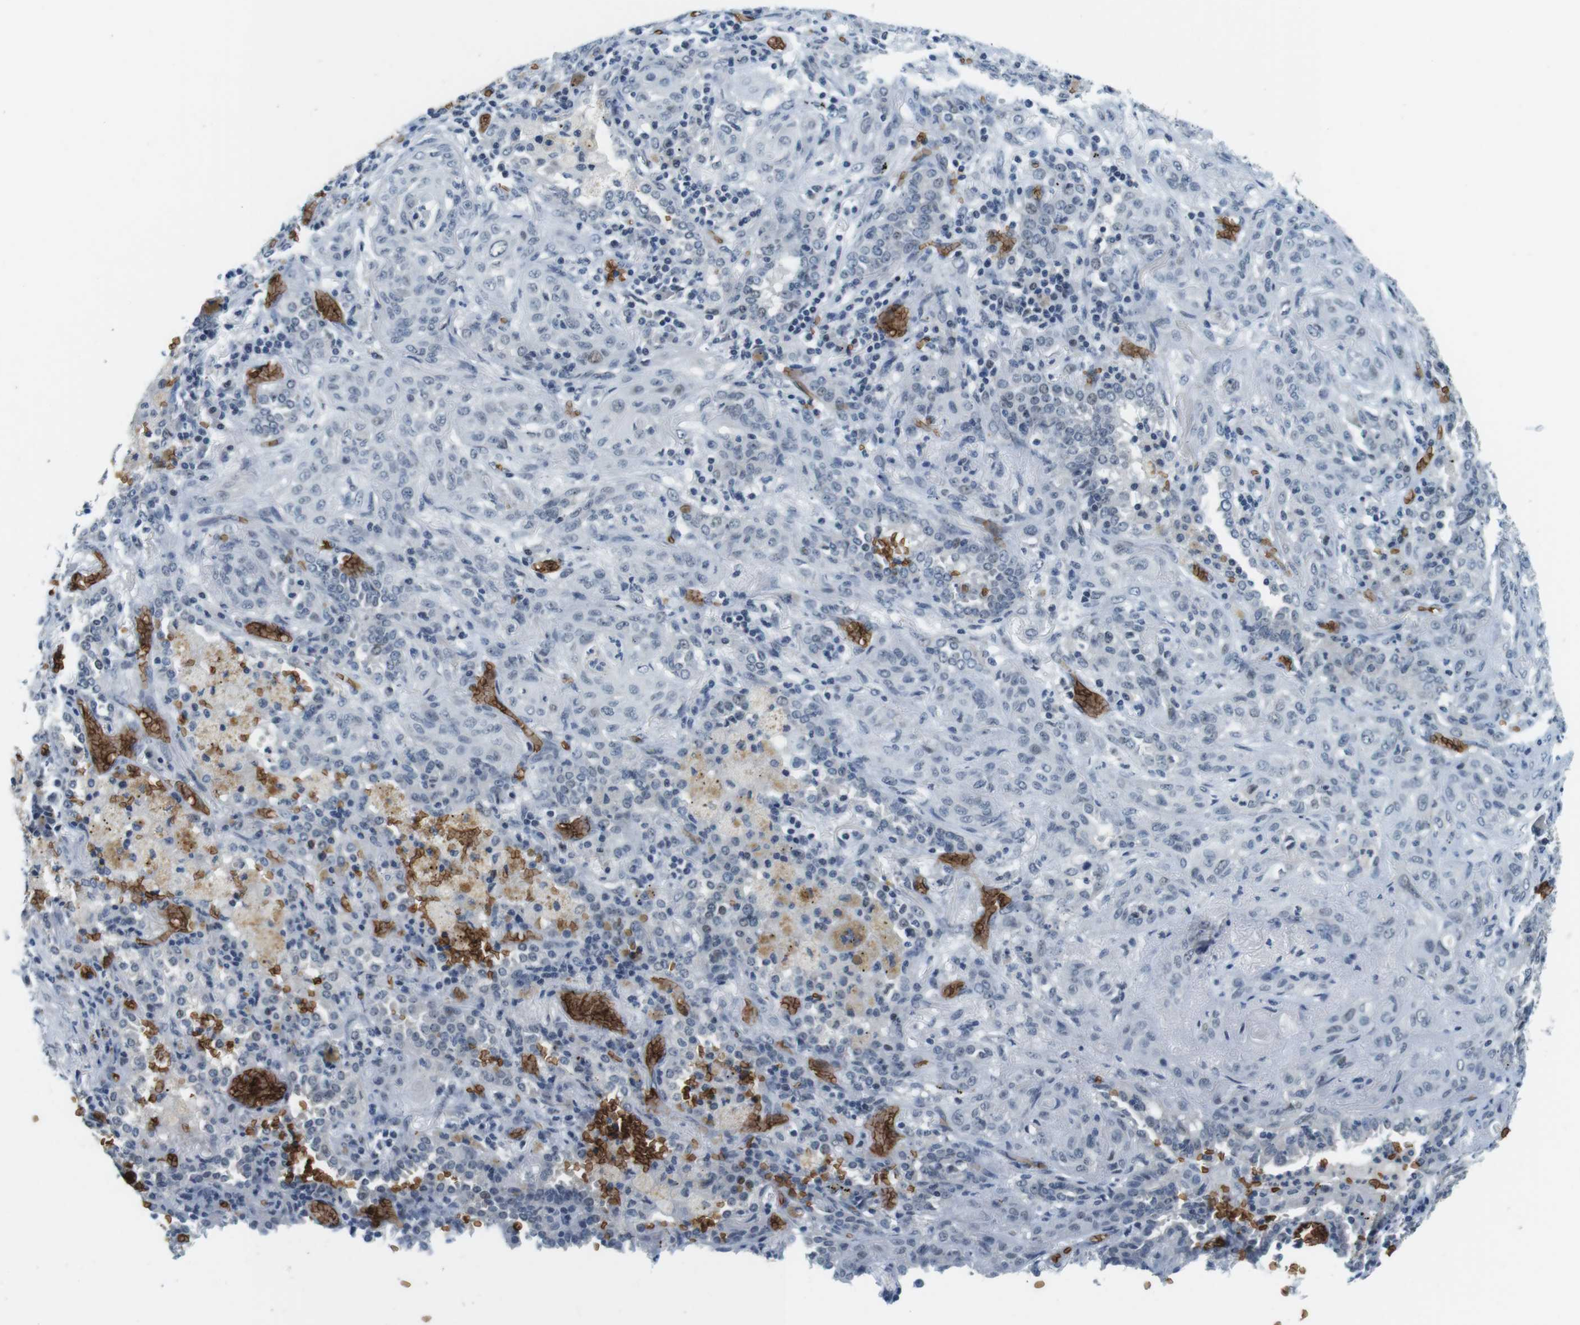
{"staining": {"intensity": "negative", "quantity": "none", "location": "none"}, "tissue": "lung cancer", "cell_type": "Tumor cells", "image_type": "cancer", "snomed": [{"axis": "morphology", "description": "Squamous cell carcinoma, NOS"}, {"axis": "topography", "description": "Lung"}], "caption": "This is an immunohistochemistry histopathology image of lung cancer (squamous cell carcinoma). There is no positivity in tumor cells.", "gene": "SLC4A1", "patient": {"sex": "female", "age": 47}}